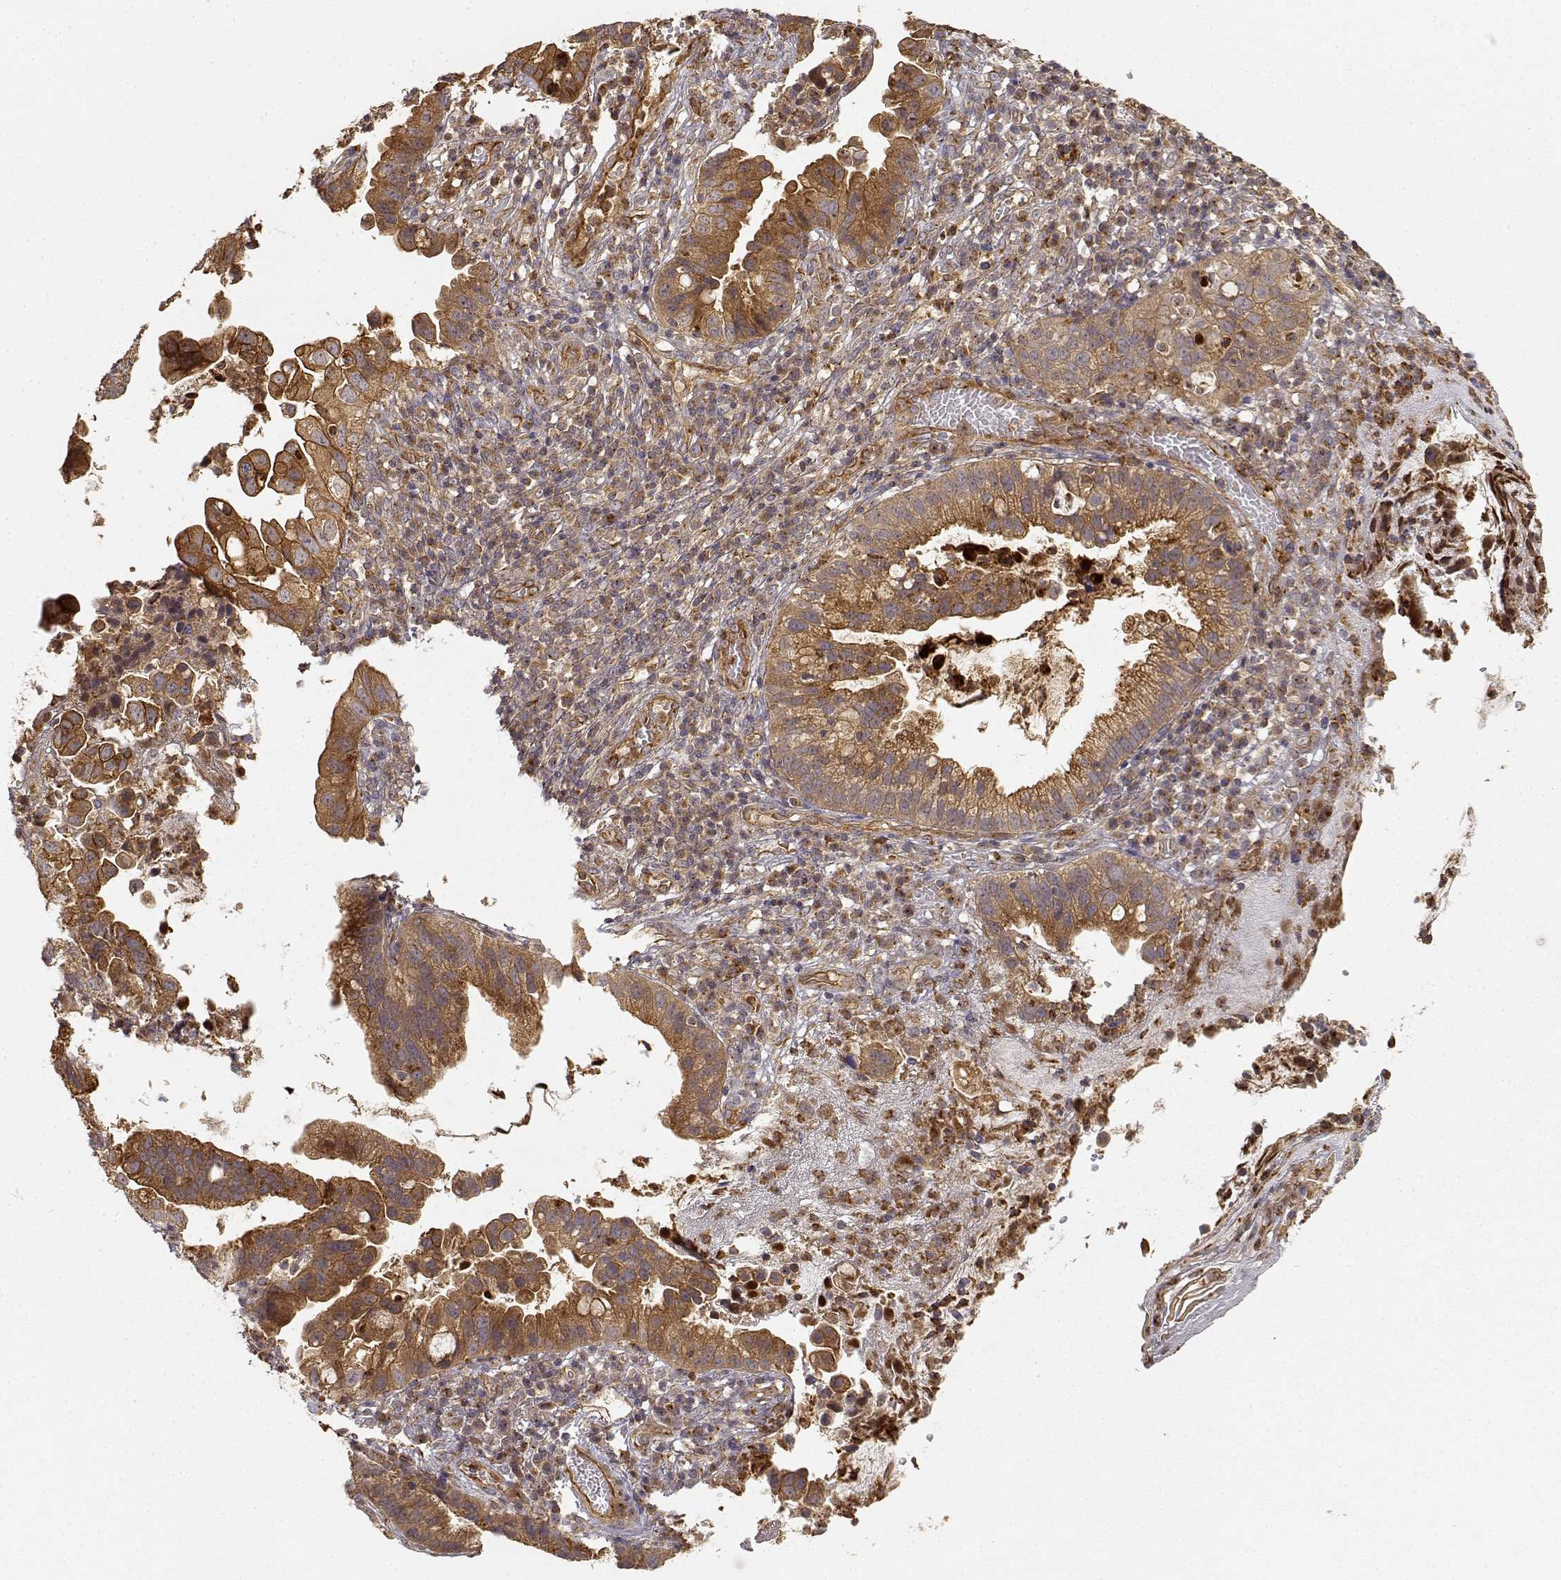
{"staining": {"intensity": "moderate", "quantity": ">75%", "location": "cytoplasmic/membranous"}, "tissue": "cervical cancer", "cell_type": "Tumor cells", "image_type": "cancer", "snomed": [{"axis": "morphology", "description": "Adenocarcinoma, NOS"}, {"axis": "topography", "description": "Cervix"}], "caption": "Human cervical cancer (adenocarcinoma) stained with a brown dye exhibits moderate cytoplasmic/membranous positive expression in approximately >75% of tumor cells.", "gene": "CDK5RAP2", "patient": {"sex": "female", "age": 34}}